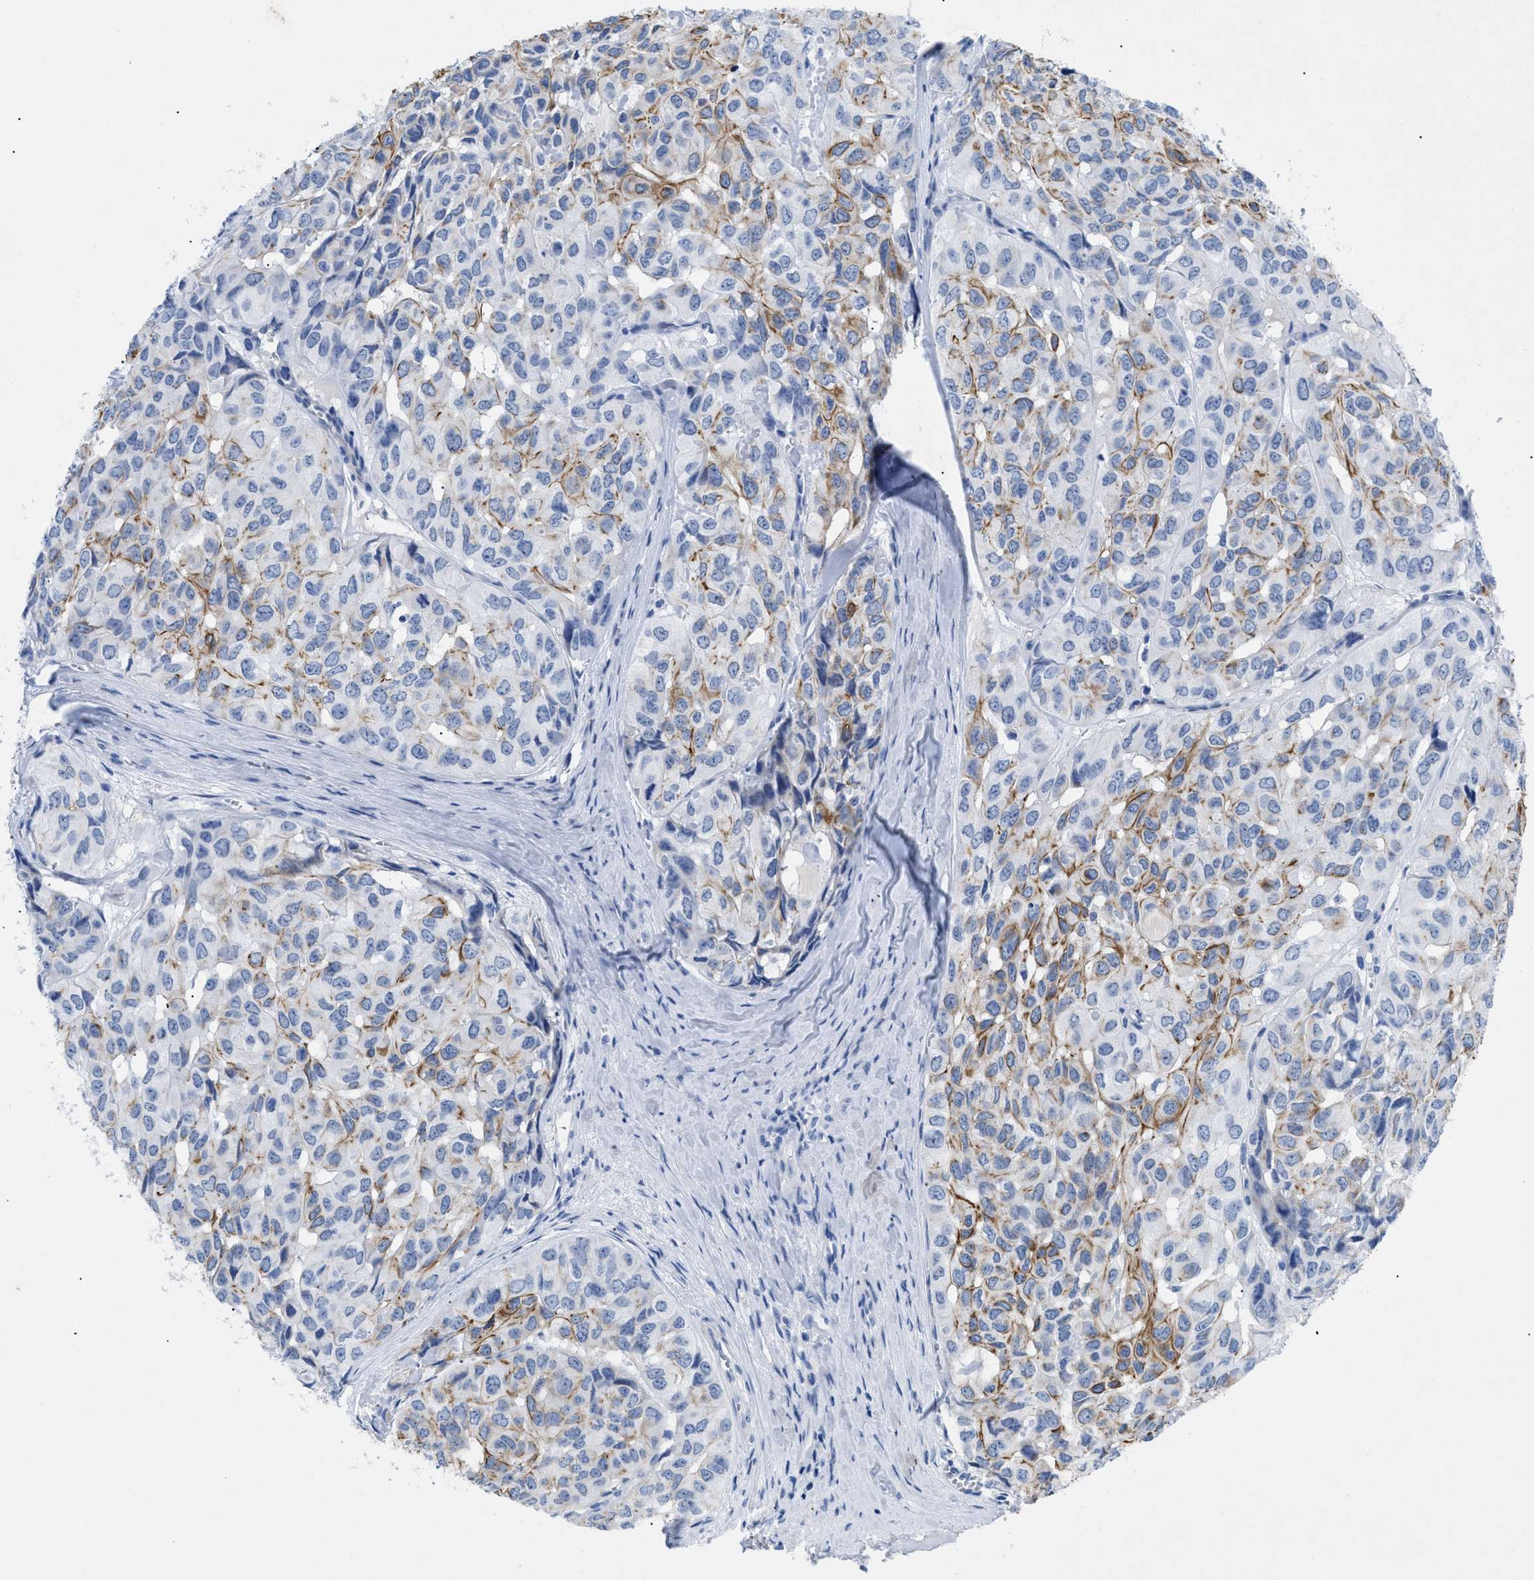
{"staining": {"intensity": "moderate", "quantity": "<25%", "location": "cytoplasmic/membranous"}, "tissue": "head and neck cancer", "cell_type": "Tumor cells", "image_type": "cancer", "snomed": [{"axis": "morphology", "description": "Adenocarcinoma, NOS"}, {"axis": "topography", "description": "Salivary gland, NOS"}, {"axis": "topography", "description": "Head-Neck"}], "caption": "Immunohistochemical staining of human adenocarcinoma (head and neck) displays low levels of moderate cytoplasmic/membranous protein positivity in about <25% of tumor cells. (IHC, brightfield microscopy, high magnification).", "gene": "TMEM68", "patient": {"sex": "female", "age": 76}}